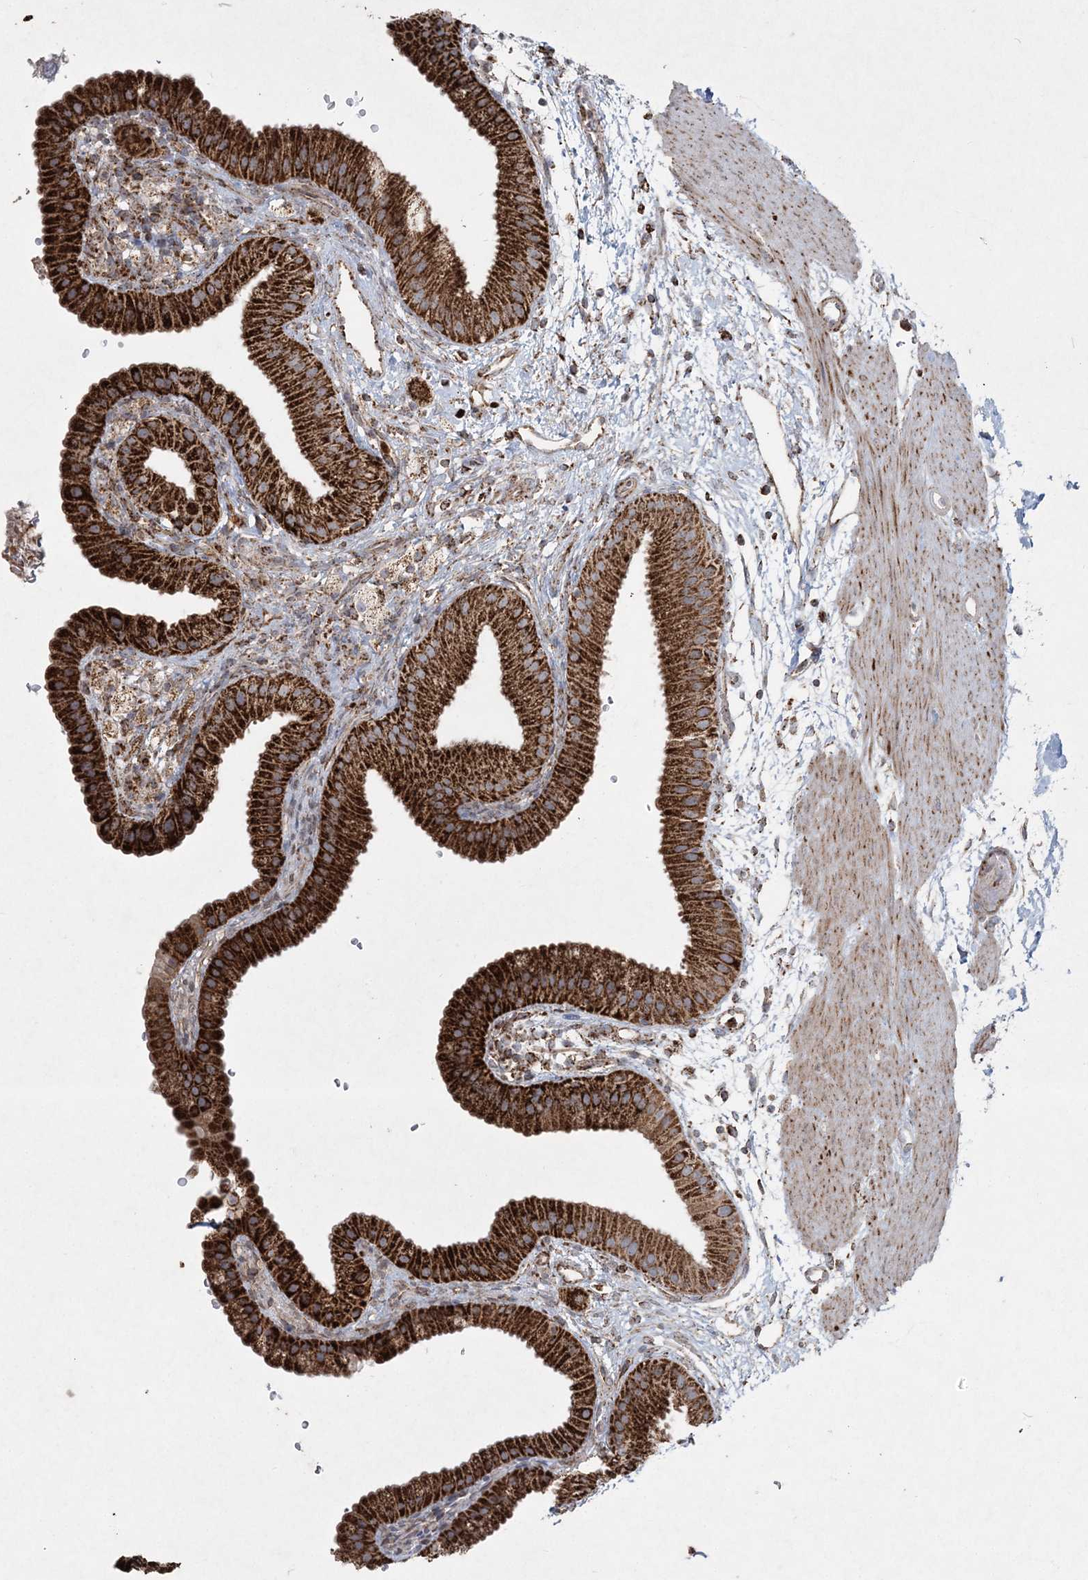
{"staining": {"intensity": "strong", "quantity": ">75%", "location": "cytoplasmic/membranous"}, "tissue": "gallbladder", "cell_type": "Glandular cells", "image_type": "normal", "snomed": [{"axis": "morphology", "description": "Normal tissue, NOS"}, {"axis": "topography", "description": "Gallbladder"}], "caption": "Protein staining exhibits strong cytoplasmic/membranous staining in about >75% of glandular cells in benign gallbladder.", "gene": "LRPPRC", "patient": {"sex": "female", "age": 64}}